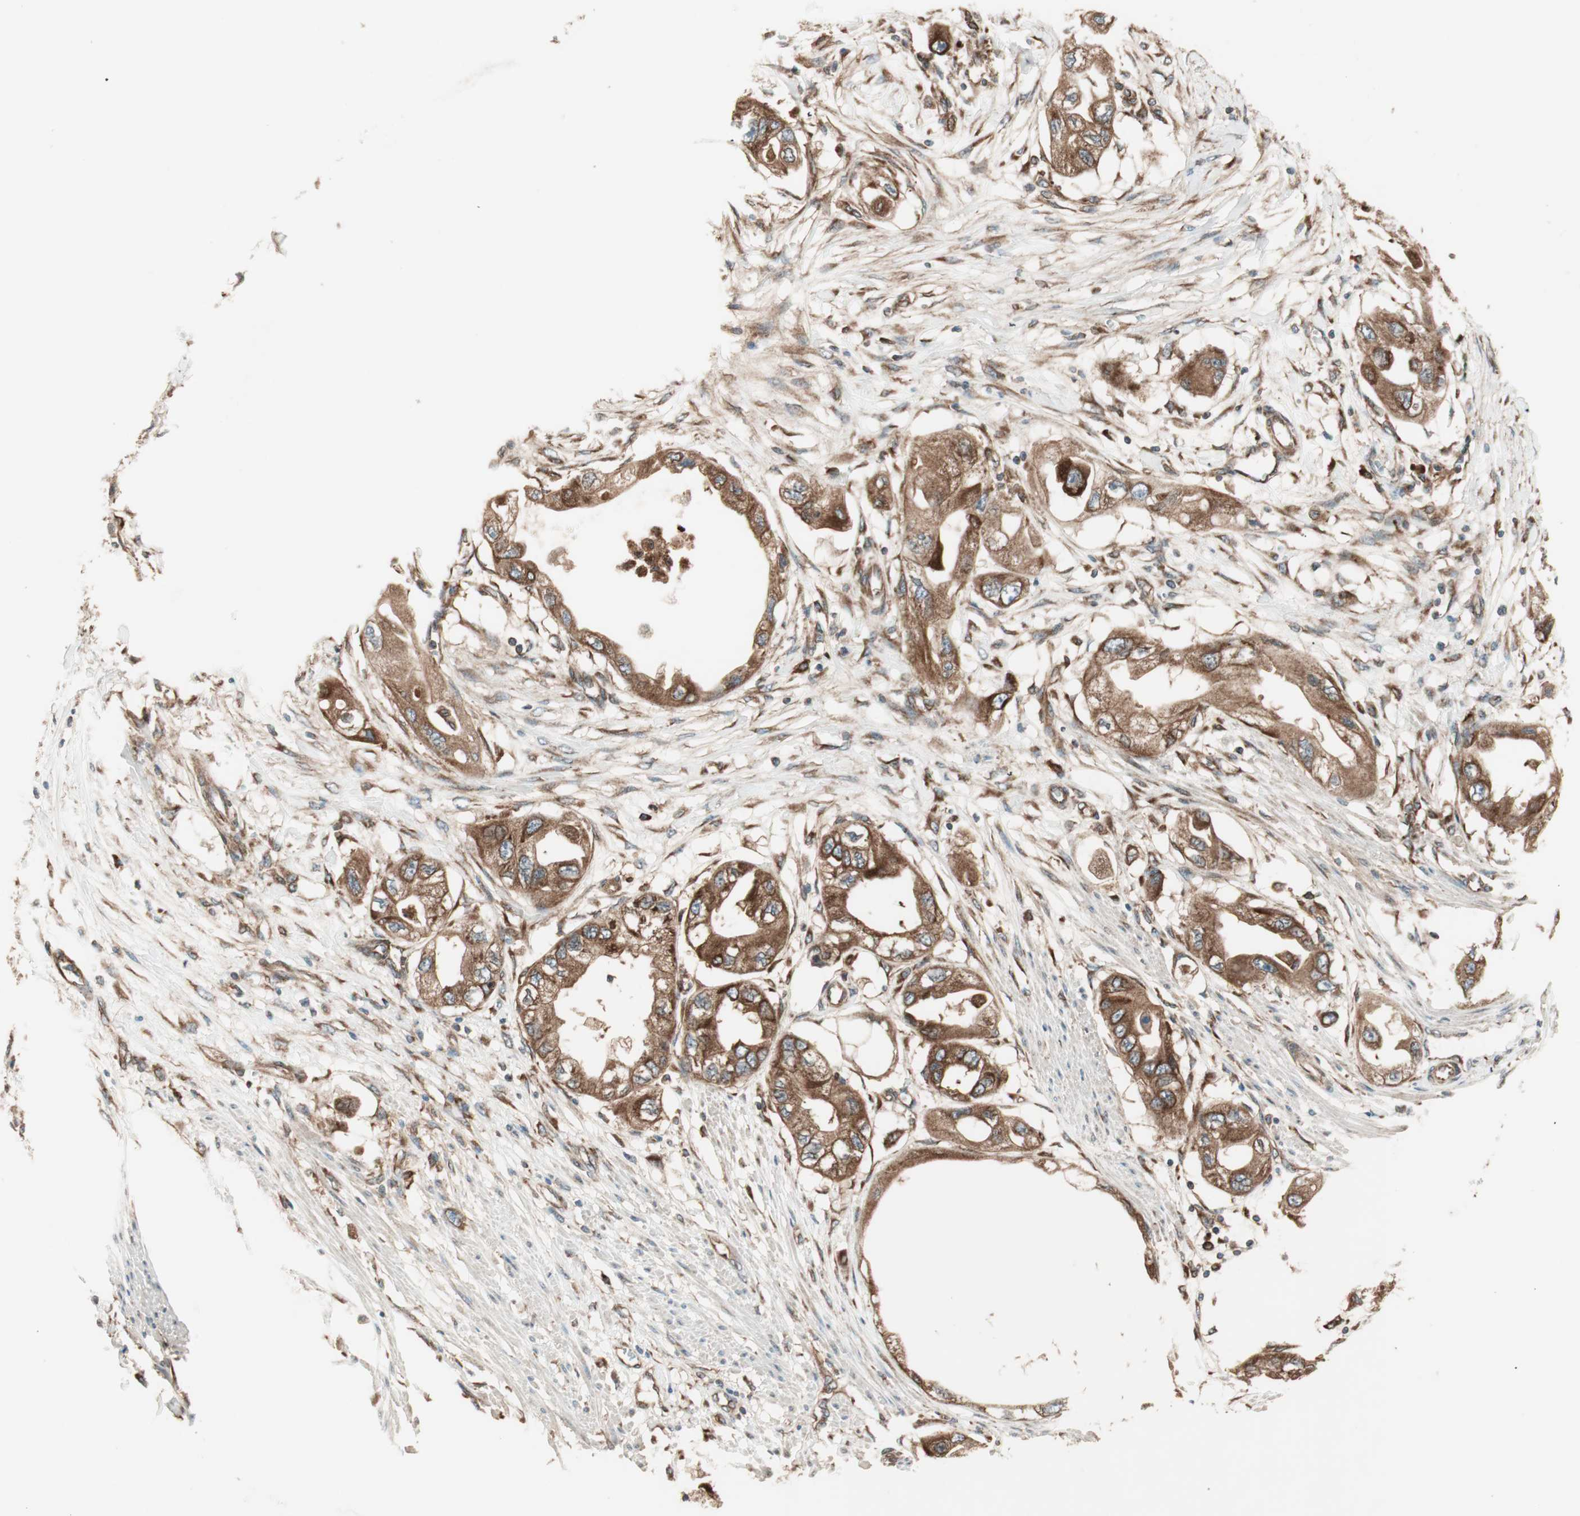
{"staining": {"intensity": "strong", "quantity": ">75%", "location": "cytoplasmic/membranous"}, "tissue": "endometrial cancer", "cell_type": "Tumor cells", "image_type": "cancer", "snomed": [{"axis": "morphology", "description": "Adenocarcinoma, NOS"}, {"axis": "topography", "description": "Endometrium"}], "caption": "Adenocarcinoma (endometrial) stained for a protein exhibits strong cytoplasmic/membranous positivity in tumor cells.", "gene": "RAB5A", "patient": {"sex": "female", "age": 67}}